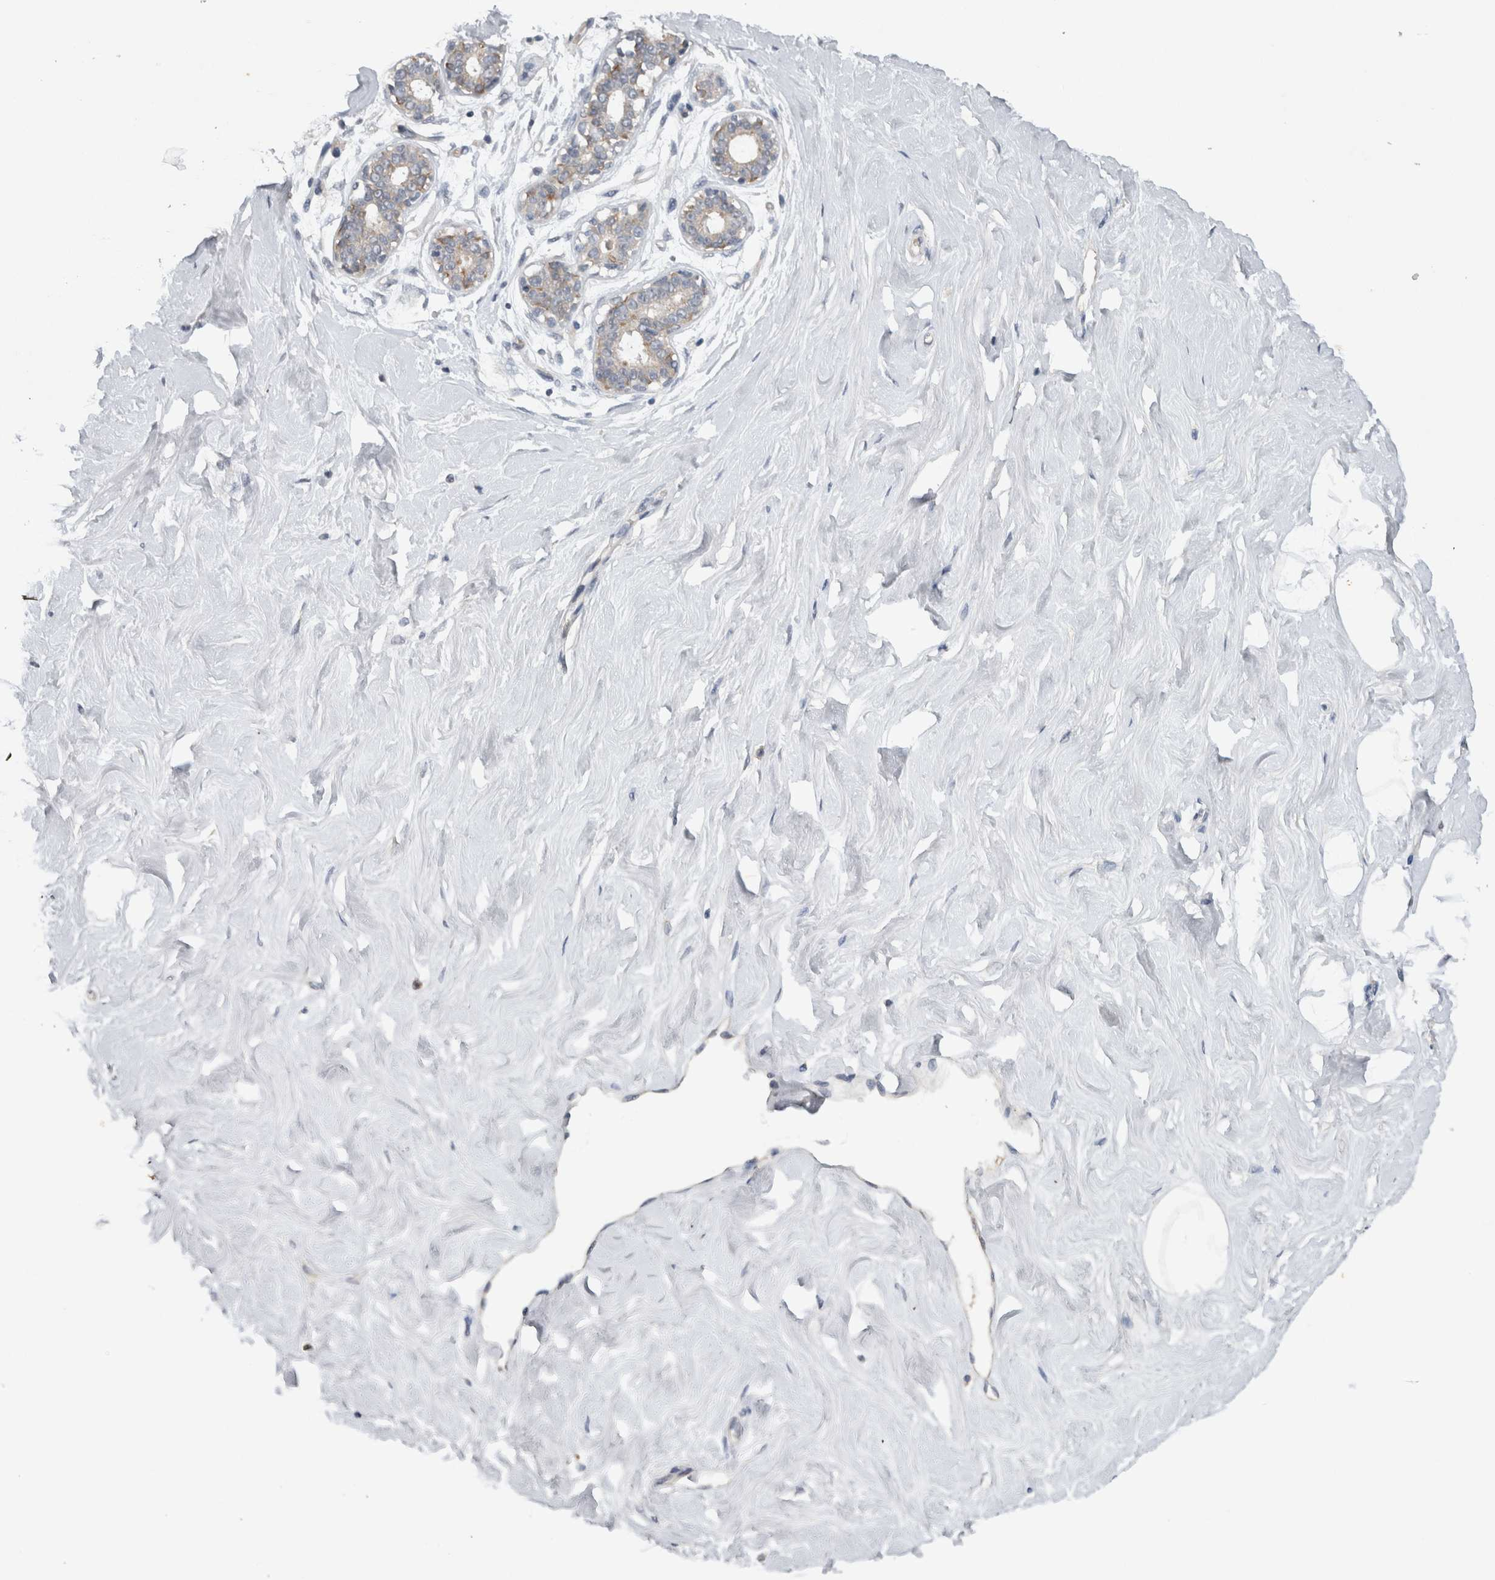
{"staining": {"intensity": "negative", "quantity": "none", "location": "none"}, "tissue": "breast", "cell_type": "Adipocytes", "image_type": "normal", "snomed": [{"axis": "morphology", "description": "Normal tissue, NOS"}, {"axis": "topography", "description": "Breast"}], "caption": "Immunohistochemistry (IHC) micrograph of normal breast: human breast stained with DAB demonstrates no significant protein staining in adipocytes.", "gene": "HEXD", "patient": {"sex": "female", "age": 23}}